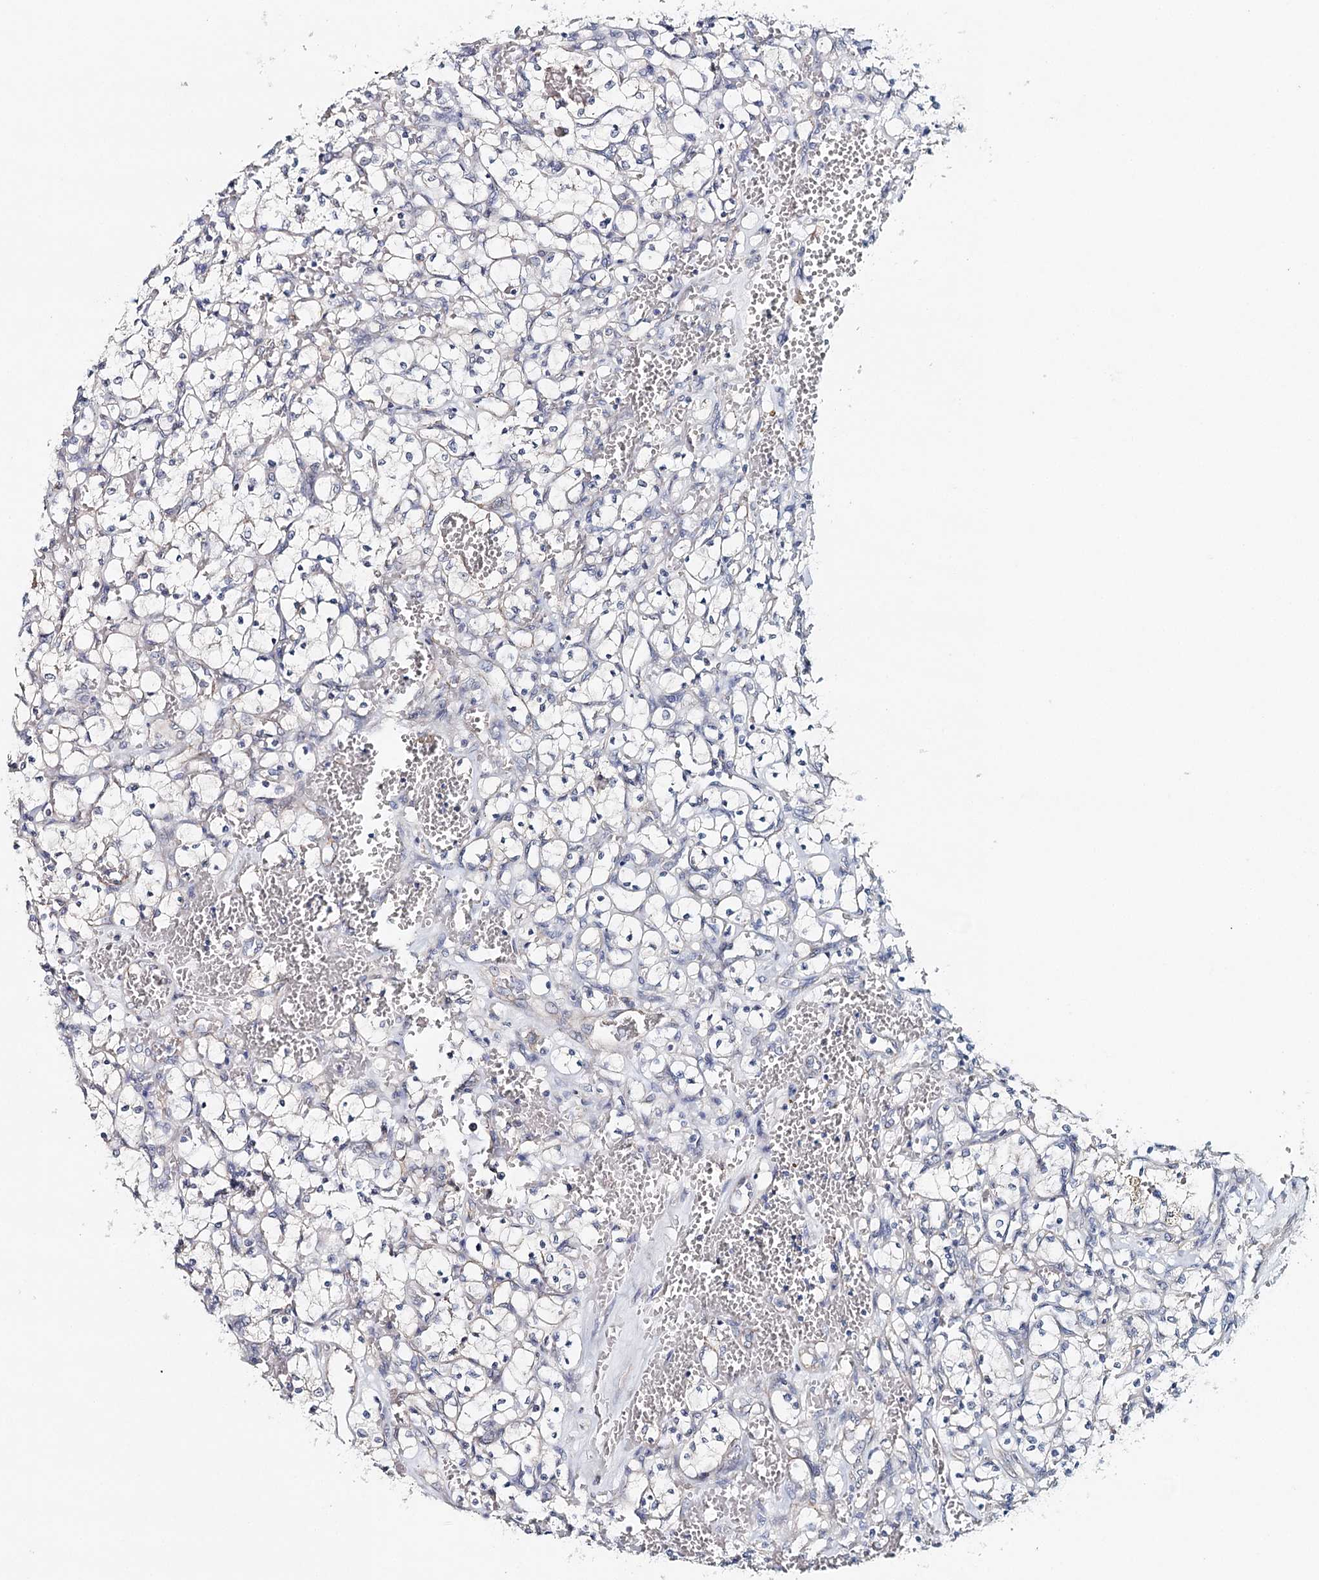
{"staining": {"intensity": "negative", "quantity": "none", "location": "none"}, "tissue": "renal cancer", "cell_type": "Tumor cells", "image_type": "cancer", "snomed": [{"axis": "morphology", "description": "Adenocarcinoma, NOS"}, {"axis": "topography", "description": "Kidney"}], "caption": "Tumor cells show no significant positivity in renal cancer. (DAB (3,3'-diaminobenzidine) IHC visualized using brightfield microscopy, high magnification).", "gene": "SYNPO", "patient": {"sex": "female", "age": 69}}